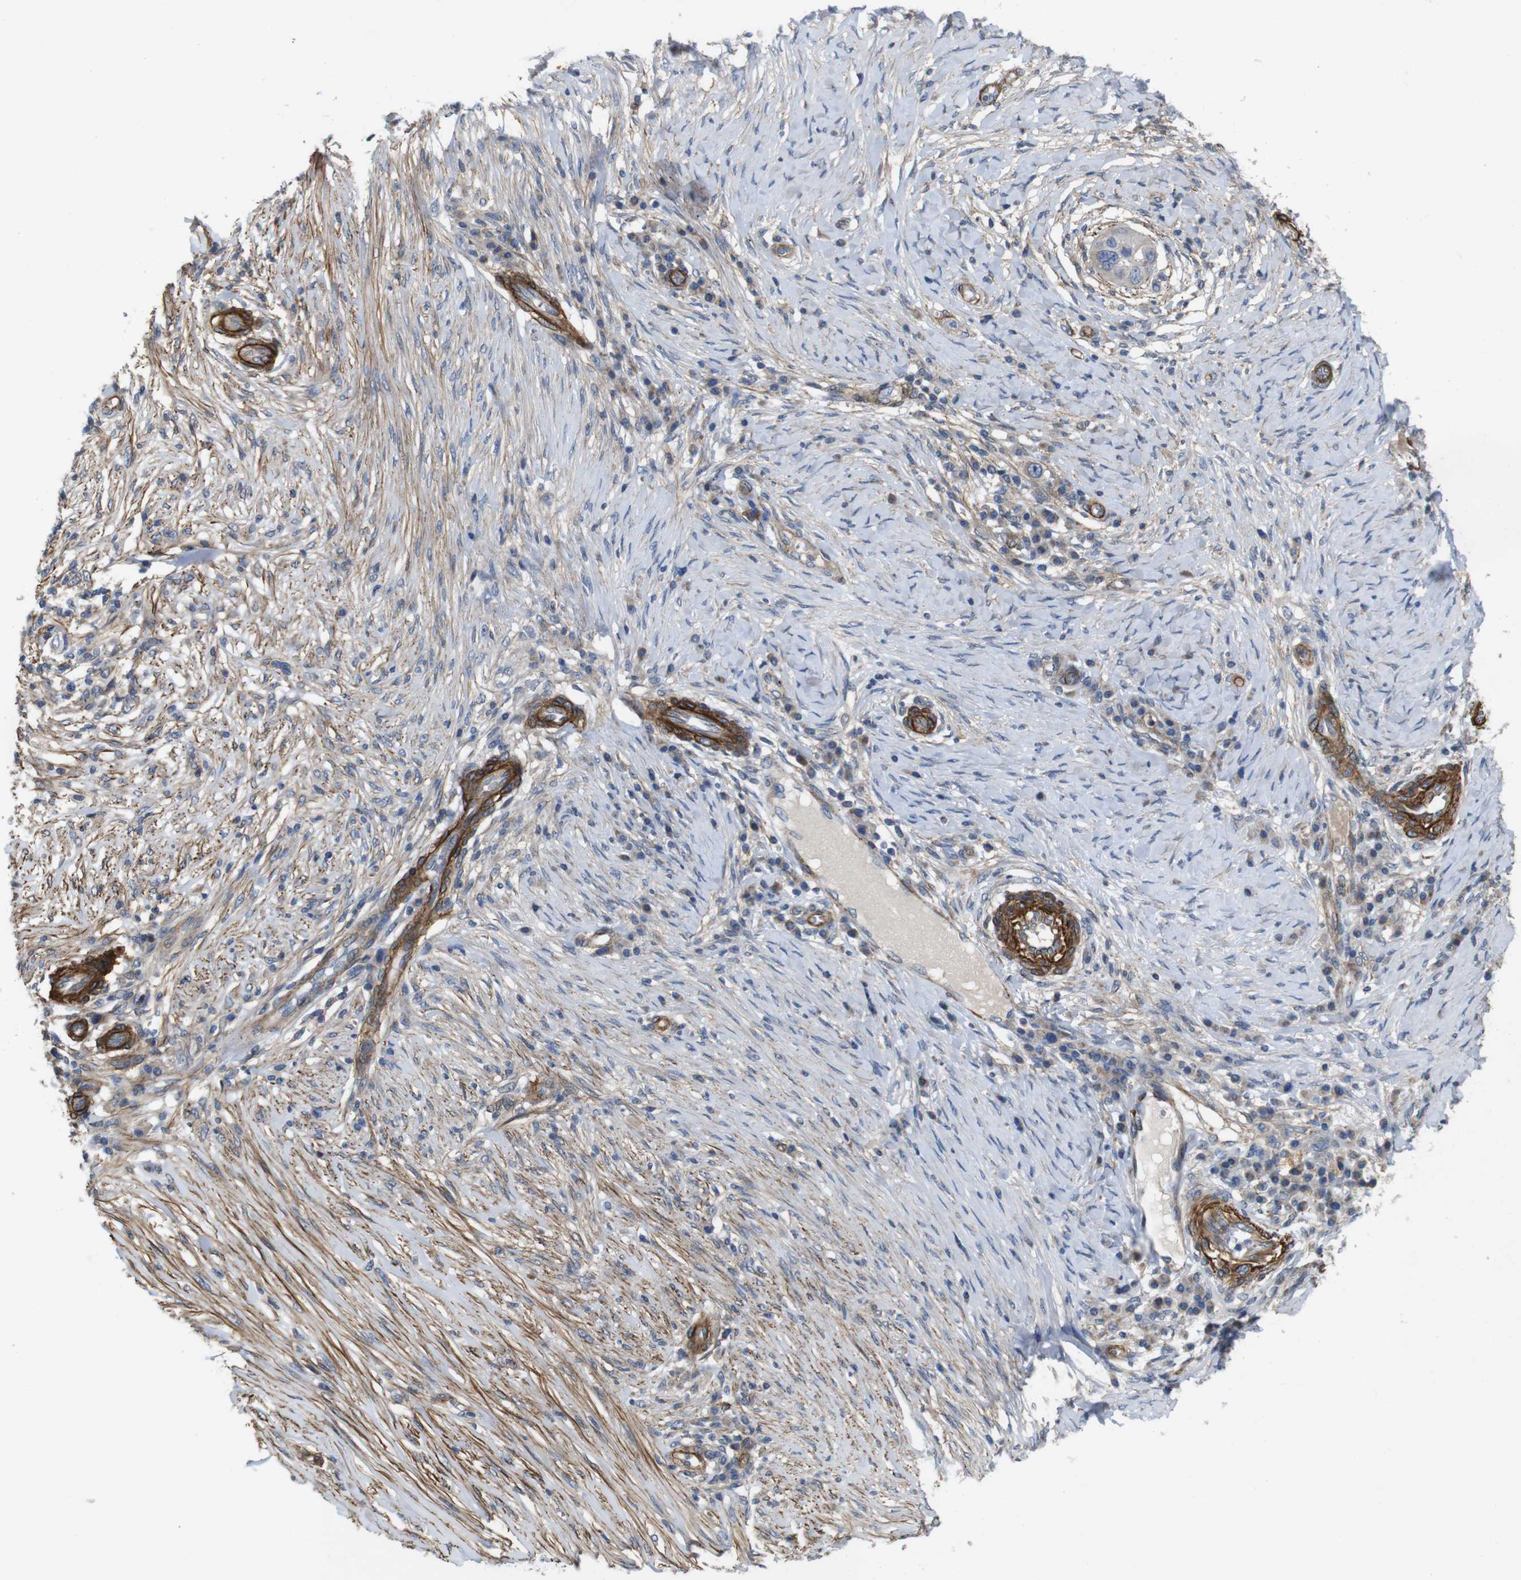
{"staining": {"intensity": "negative", "quantity": "none", "location": "none"}, "tissue": "skin cancer", "cell_type": "Tumor cells", "image_type": "cancer", "snomed": [{"axis": "morphology", "description": "Squamous cell carcinoma, NOS"}, {"axis": "topography", "description": "Skin"}], "caption": "Squamous cell carcinoma (skin) stained for a protein using immunohistochemistry (IHC) demonstrates no expression tumor cells.", "gene": "GGT7", "patient": {"sex": "female", "age": 44}}